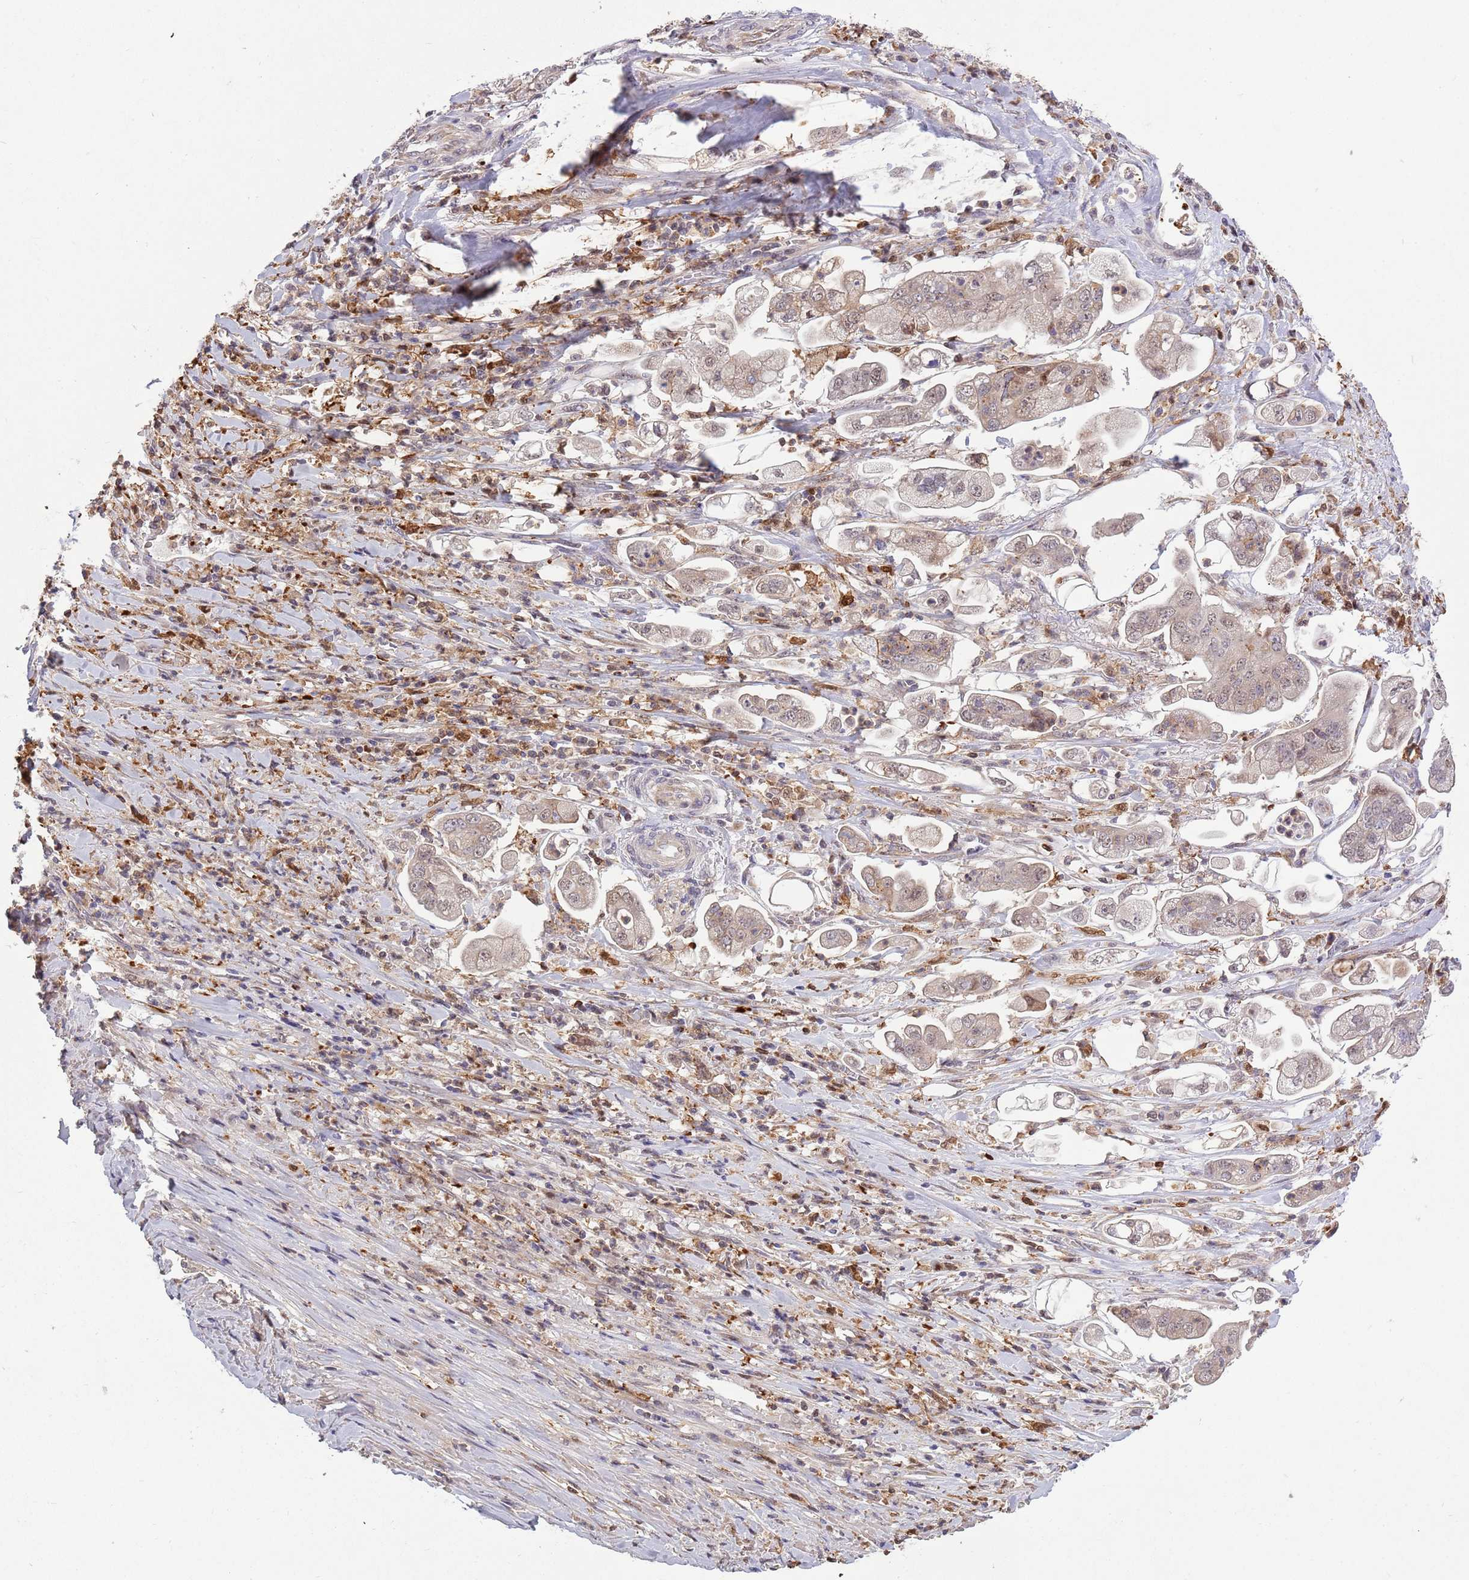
{"staining": {"intensity": "weak", "quantity": "25%-75%", "location": "cytoplasmic/membranous,nuclear"}, "tissue": "stomach cancer", "cell_type": "Tumor cells", "image_type": "cancer", "snomed": [{"axis": "morphology", "description": "Adenocarcinoma, NOS"}, {"axis": "topography", "description": "Stomach"}], "caption": "A low amount of weak cytoplasmic/membranous and nuclear staining is identified in approximately 25%-75% of tumor cells in stomach cancer tissue.", "gene": "CCNJL", "patient": {"sex": "male", "age": 62}}